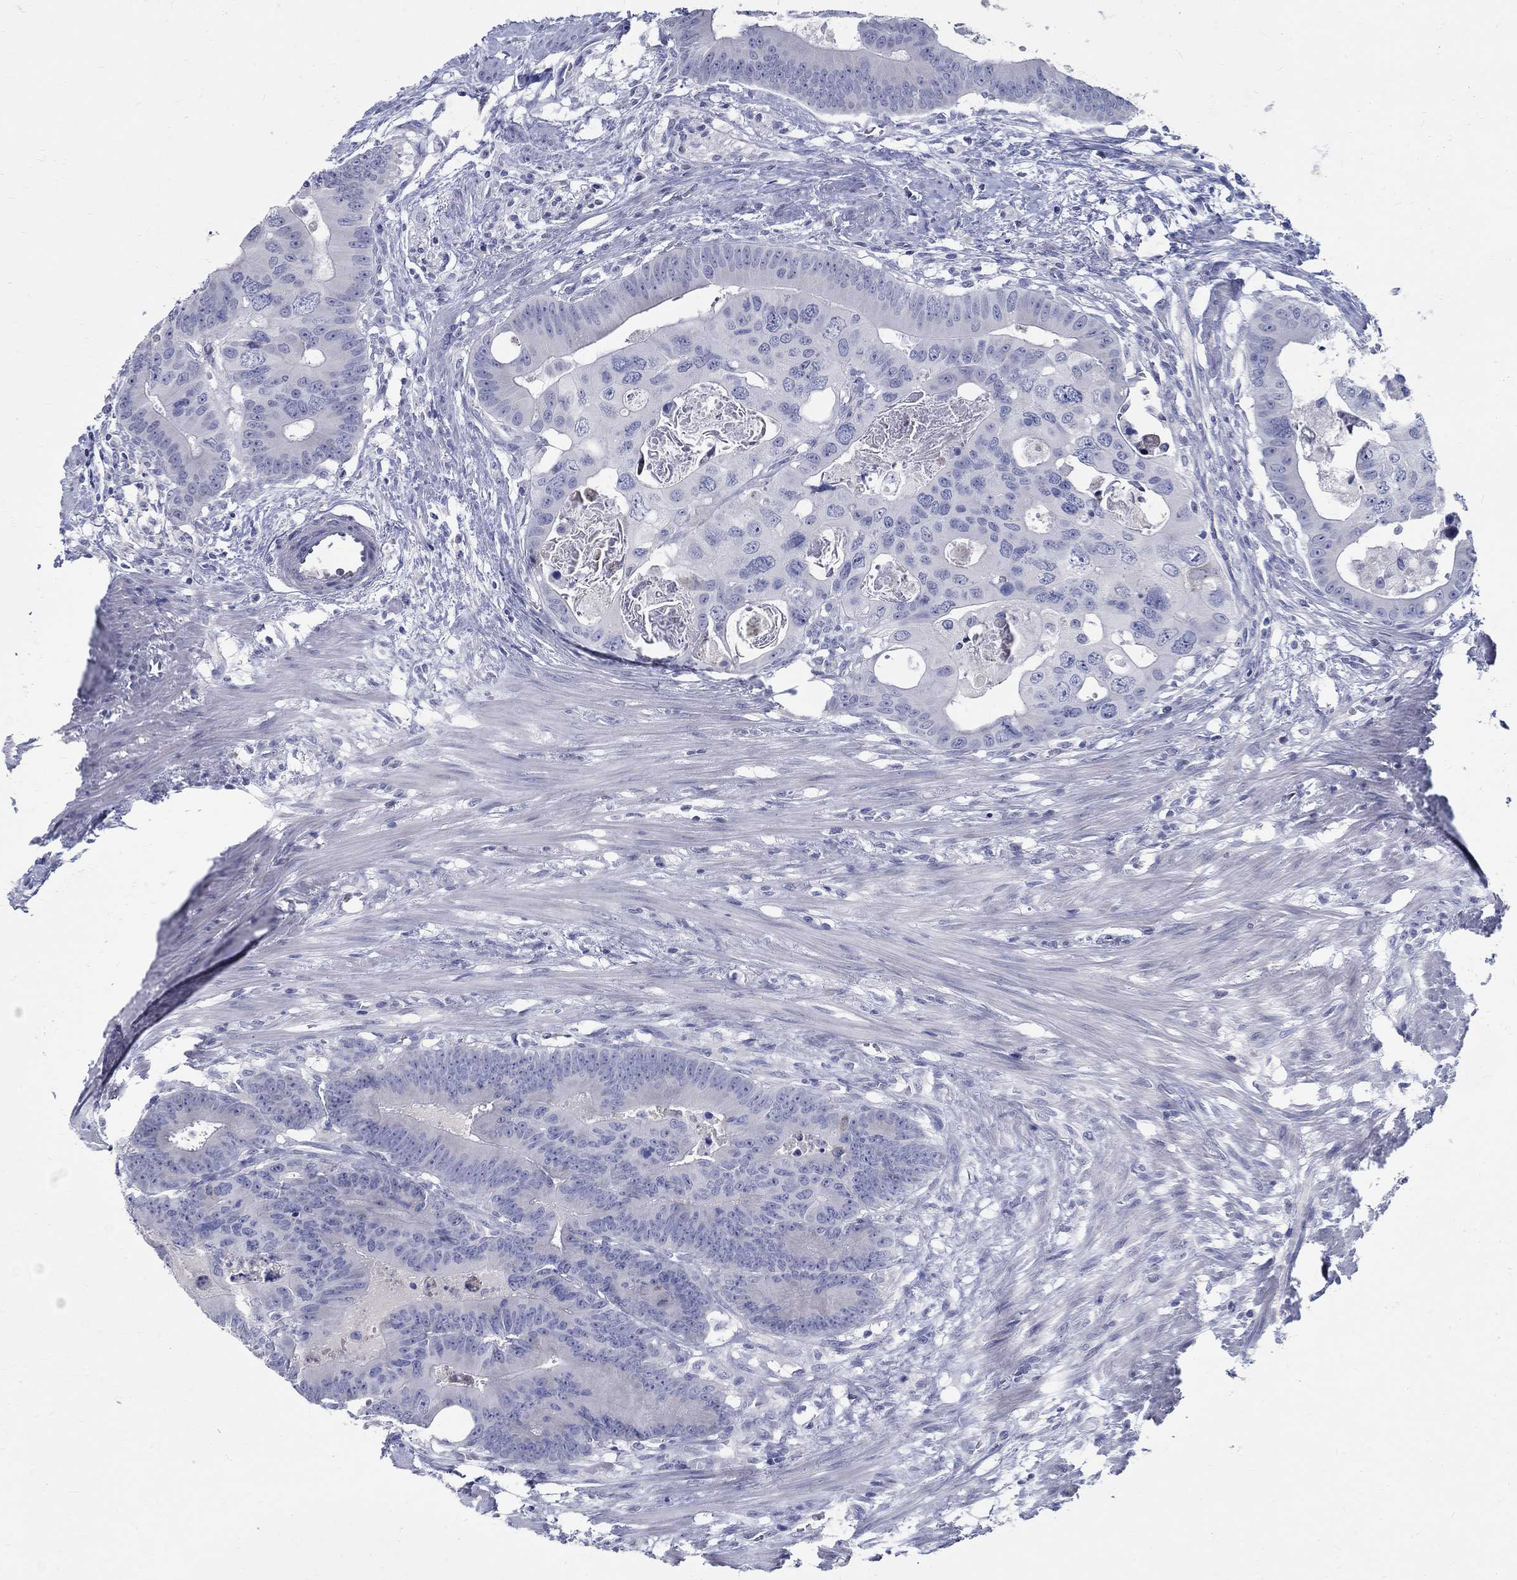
{"staining": {"intensity": "negative", "quantity": "none", "location": "none"}, "tissue": "colorectal cancer", "cell_type": "Tumor cells", "image_type": "cancer", "snomed": [{"axis": "morphology", "description": "Adenocarcinoma, NOS"}, {"axis": "topography", "description": "Rectum"}], "caption": "Immunohistochemistry (IHC) of human colorectal cancer reveals no positivity in tumor cells. (Brightfield microscopy of DAB (3,3'-diaminobenzidine) IHC at high magnification).", "gene": "CETN1", "patient": {"sex": "male", "age": 64}}